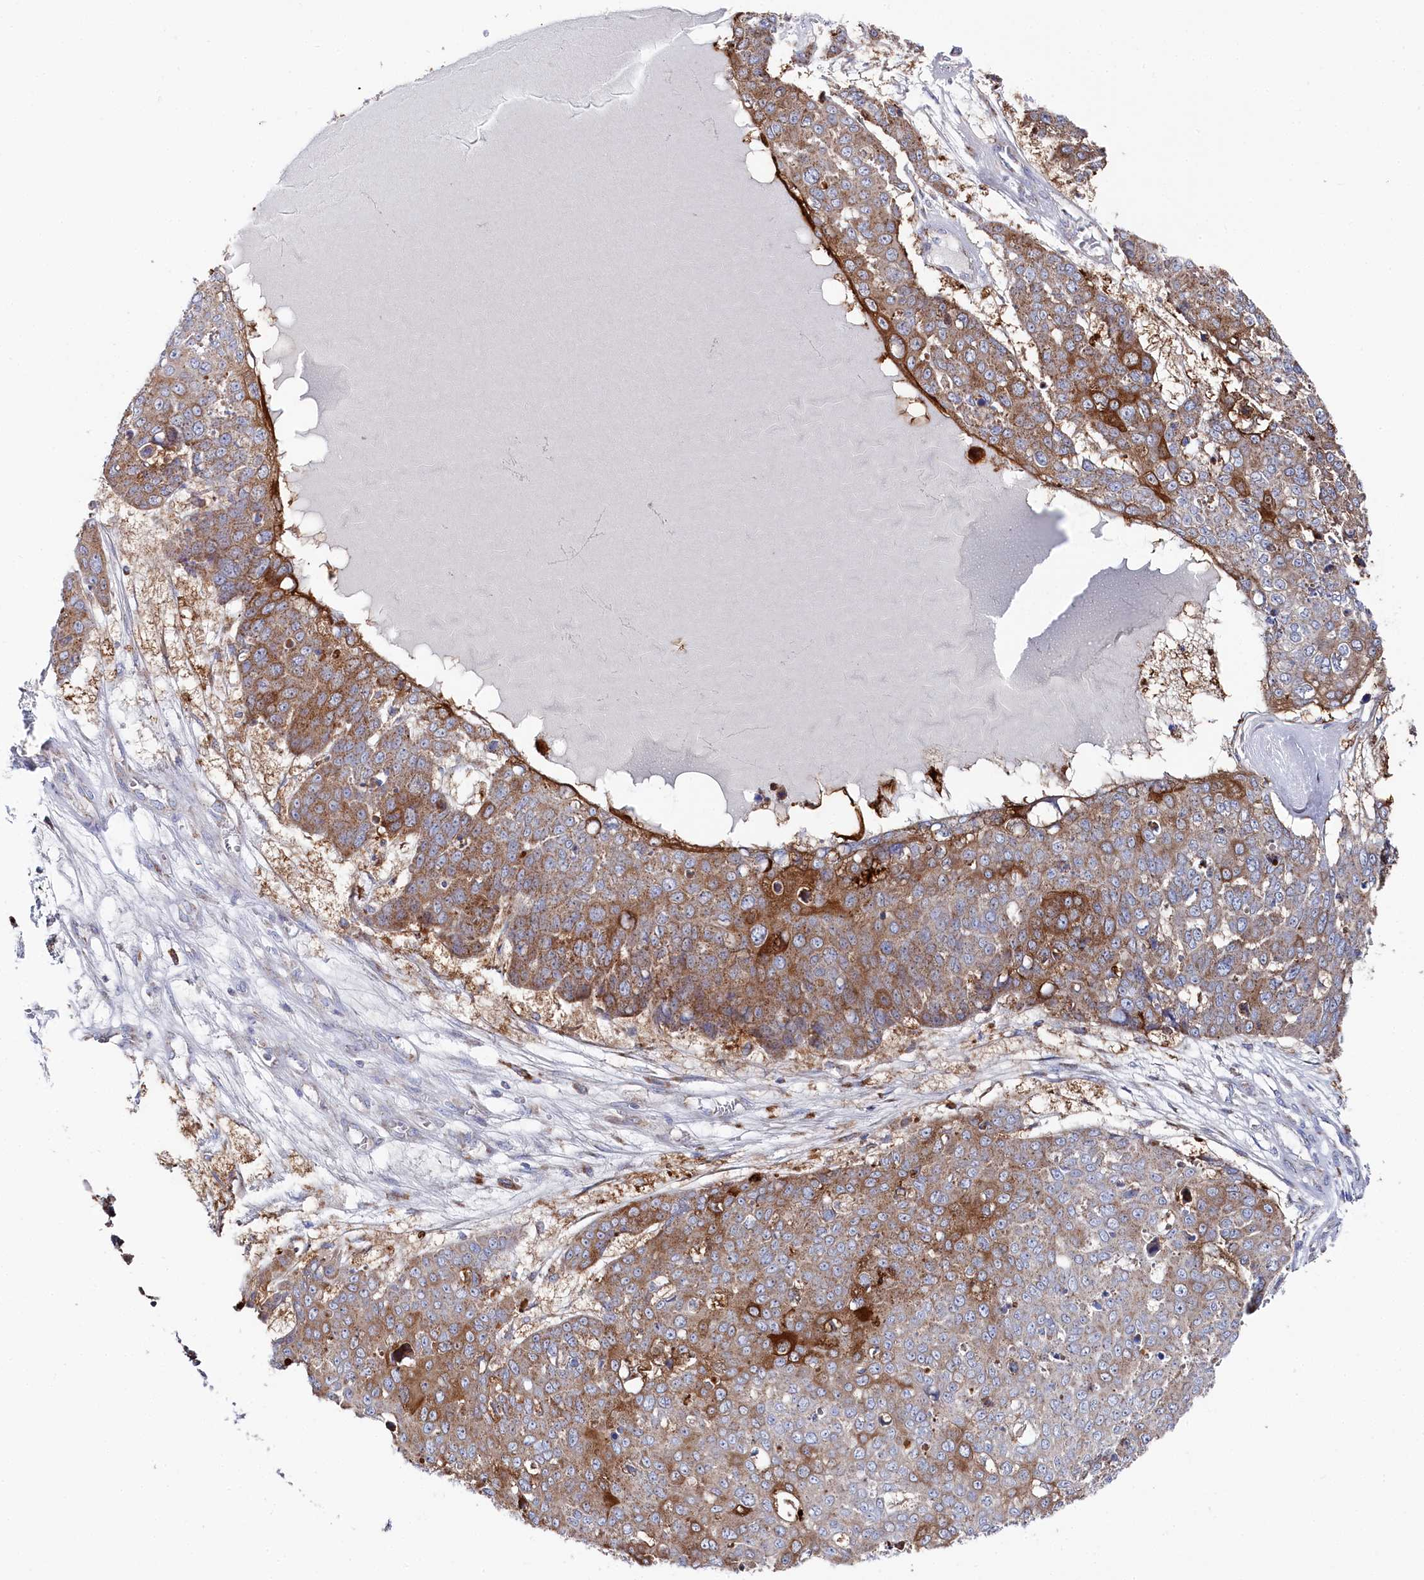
{"staining": {"intensity": "moderate", "quantity": ">75%", "location": "cytoplasmic/membranous"}, "tissue": "skin cancer", "cell_type": "Tumor cells", "image_type": "cancer", "snomed": [{"axis": "morphology", "description": "Squamous cell carcinoma, NOS"}, {"axis": "topography", "description": "Skin"}], "caption": "Moderate cytoplasmic/membranous expression for a protein is present in approximately >75% of tumor cells of skin squamous cell carcinoma using IHC.", "gene": "GLS2", "patient": {"sex": "male", "age": 71}}